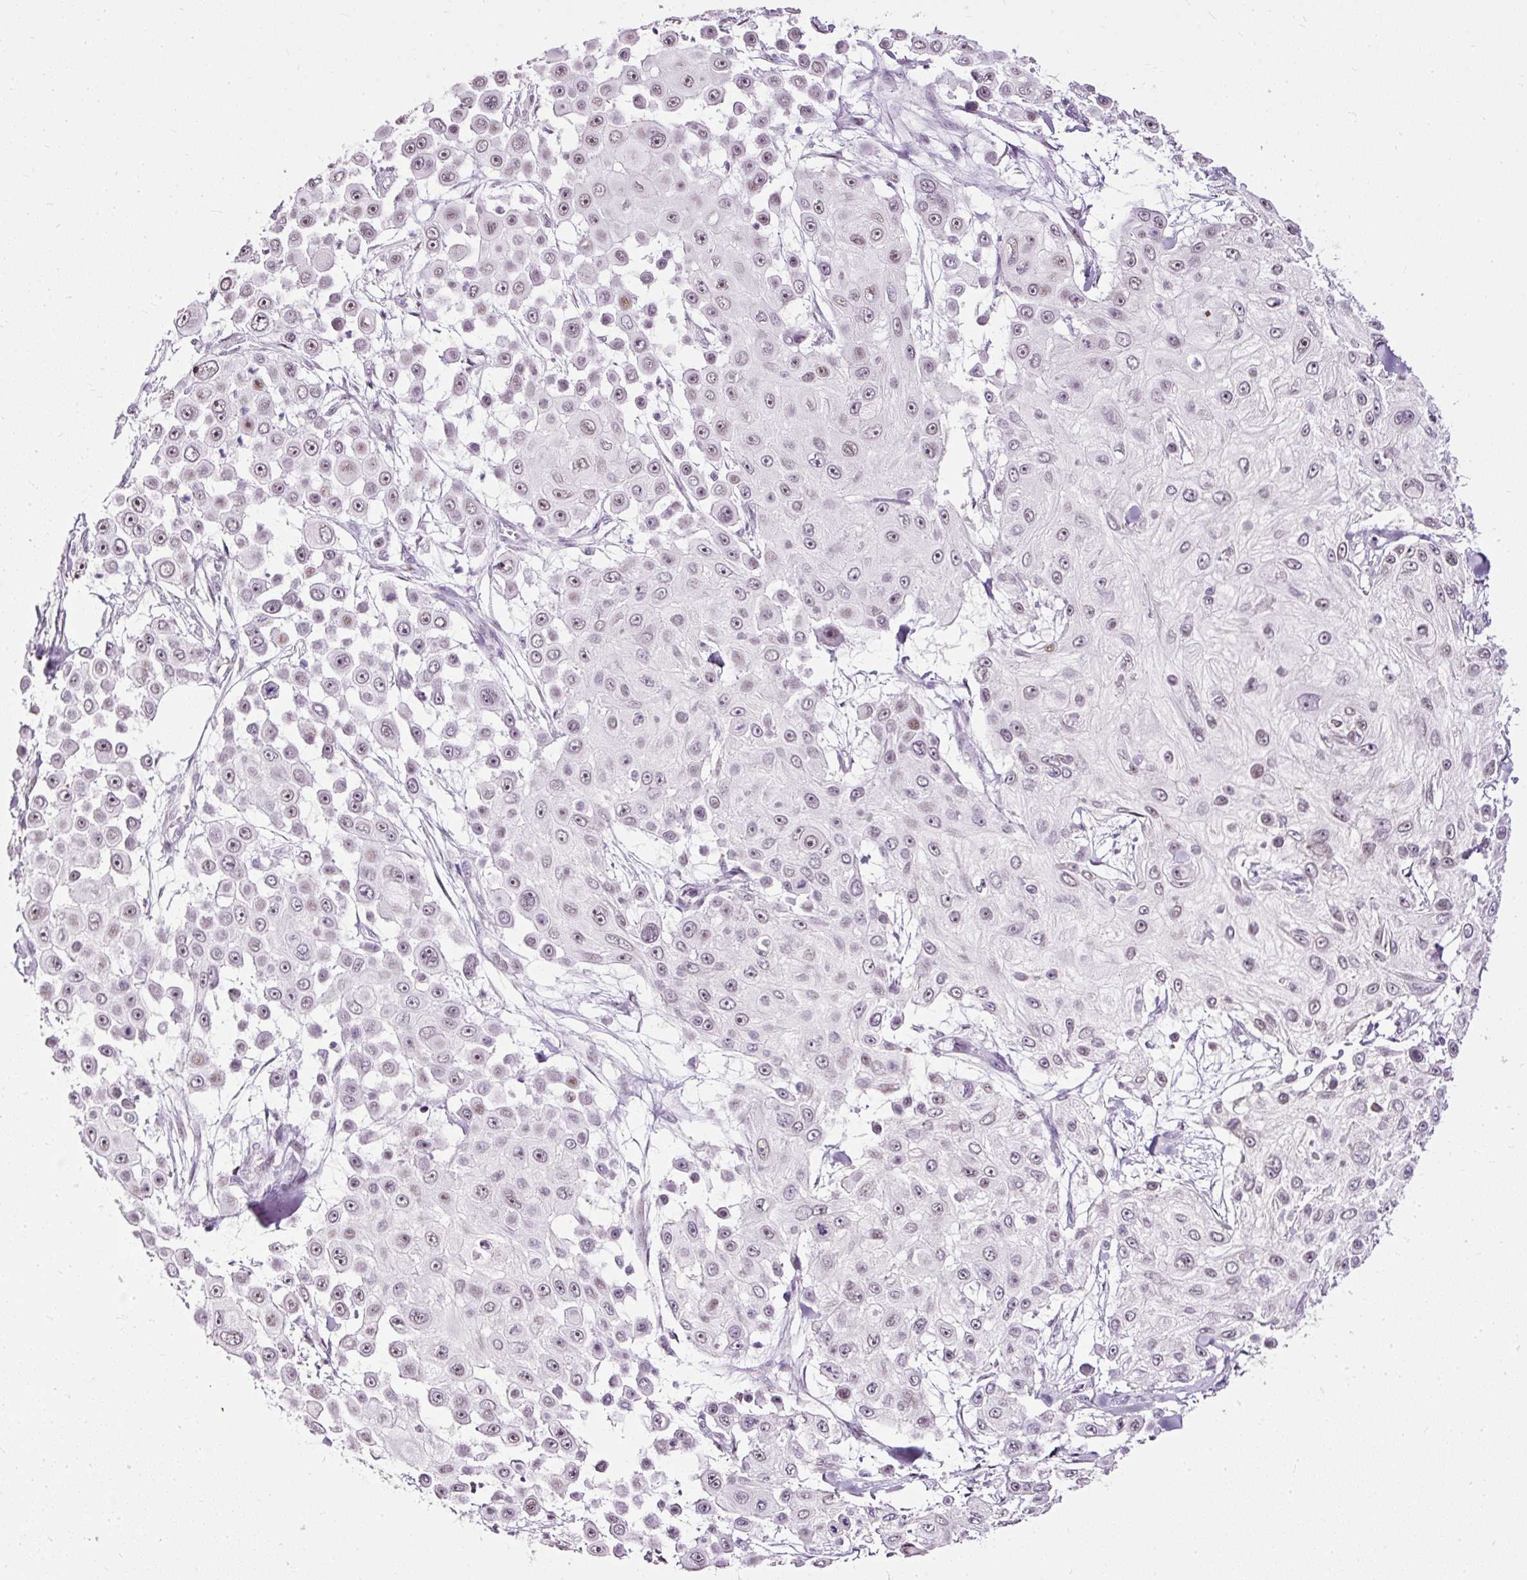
{"staining": {"intensity": "weak", "quantity": ">75%", "location": "nuclear"}, "tissue": "skin cancer", "cell_type": "Tumor cells", "image_type": "cancer", "snomed": [{"axis": "morphology", "description": "Squamous cell carcinoma, NOS"}, {"axis": "topography", "description": "Skin"}], "caption": "Squamous cell carcinoma (skin) stained with immunohistochemistry displays weak nuclear staining in approximately >75% of tumor cells.", "gene": "PDE6B", "patient": {"sex": "male", "age": 67}}